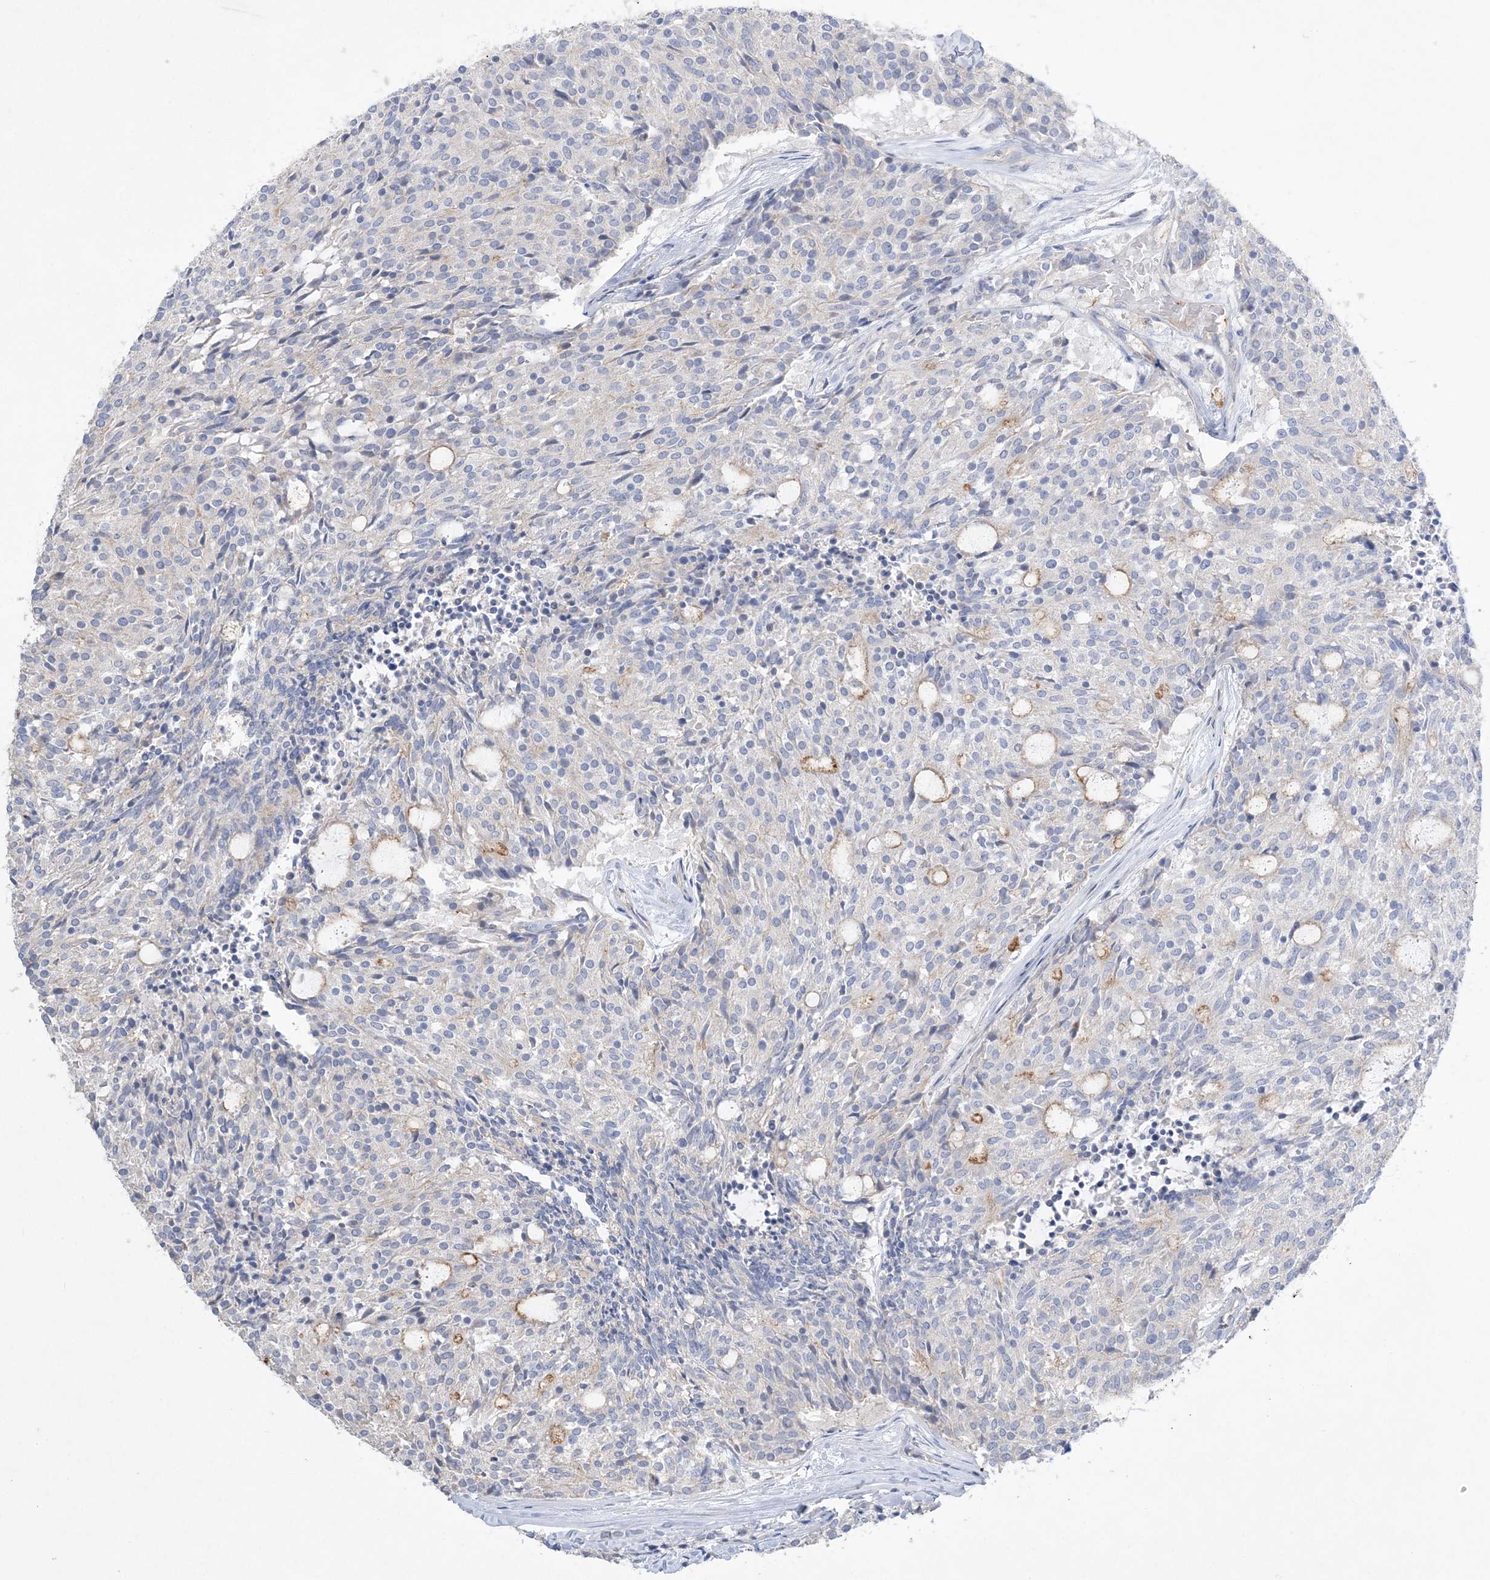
{"staining": {"intensity": "weak", "quantity": "<25%", "location": "cytoplasmic/membranous"}, "tissue": "carcinoid", "cell_type": "Tumor cells", "image_type": "cancer", "snomed": [{"axis": "morphology", "description": "Carcinoid, malignant, NOS"}, {"axis": "topography", "description": "Pancreas"}], "caption": "Immunohistochemistry (IHC) micrograph of human carcinoid stained for a protein (brown), which demonstrates no positivity in tumor cells.", "gene": "ADCK2", "patient": {"sex": "female", "age": 54}}